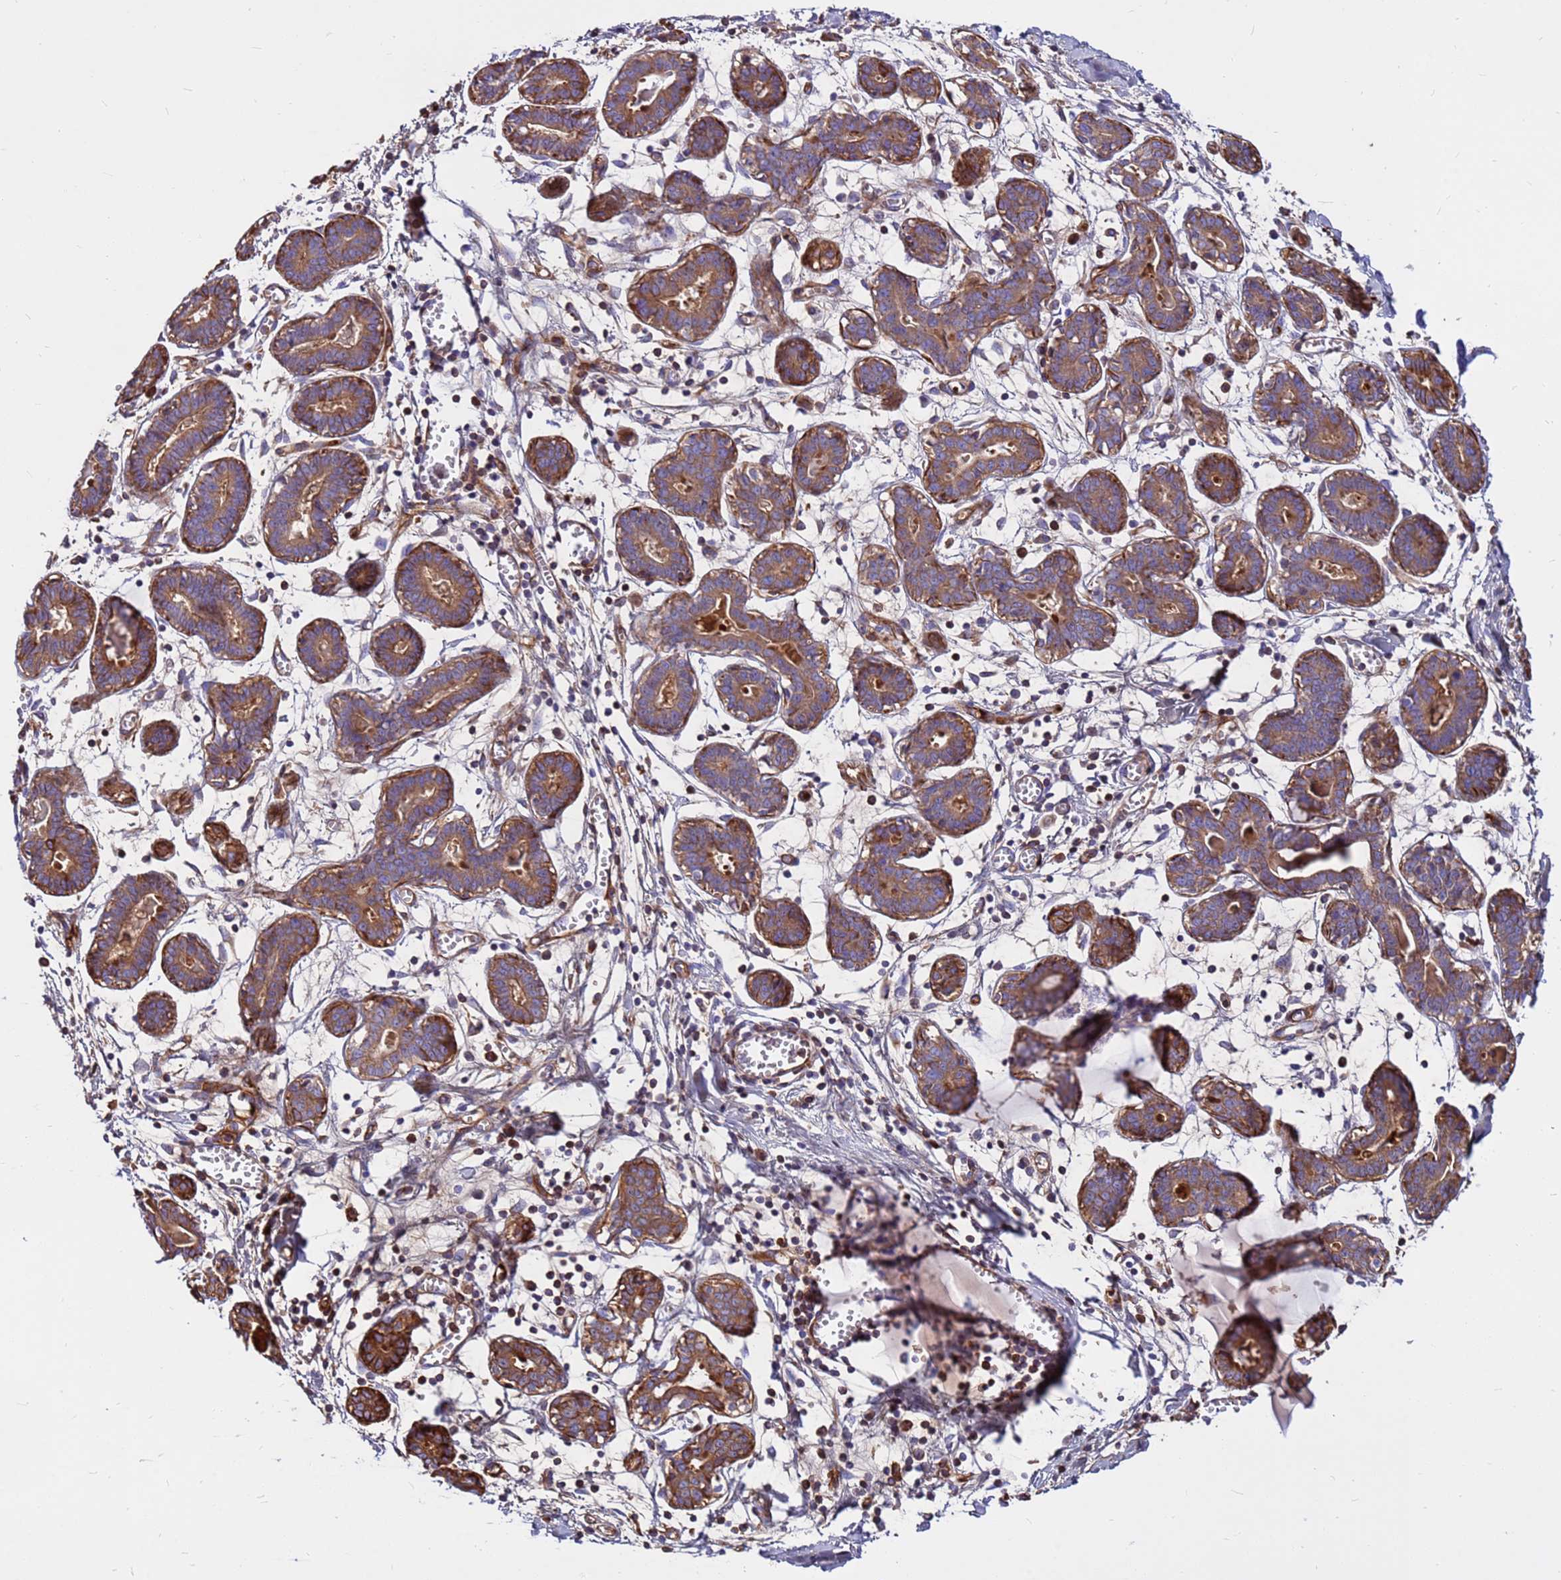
{"staining": {"intensity": "negative", "quantity": "none", "location": "none"}, "tissue": "breast", "cell_type": "Adipocytes", "image_type": "normal", "snomed": [{"axis": "morphology", "description": "Normal tissue, NOS"}, {"axis": "topography", "description": "Breast"}], "caption": "A high-resolution micrograph shows immunohistochemistry (IHC) staining of unremarkable breast, which reveals no significant expression in adipocytes.", "gene": "CRHBP", "patient": {"sex": "female", "age": 27}}